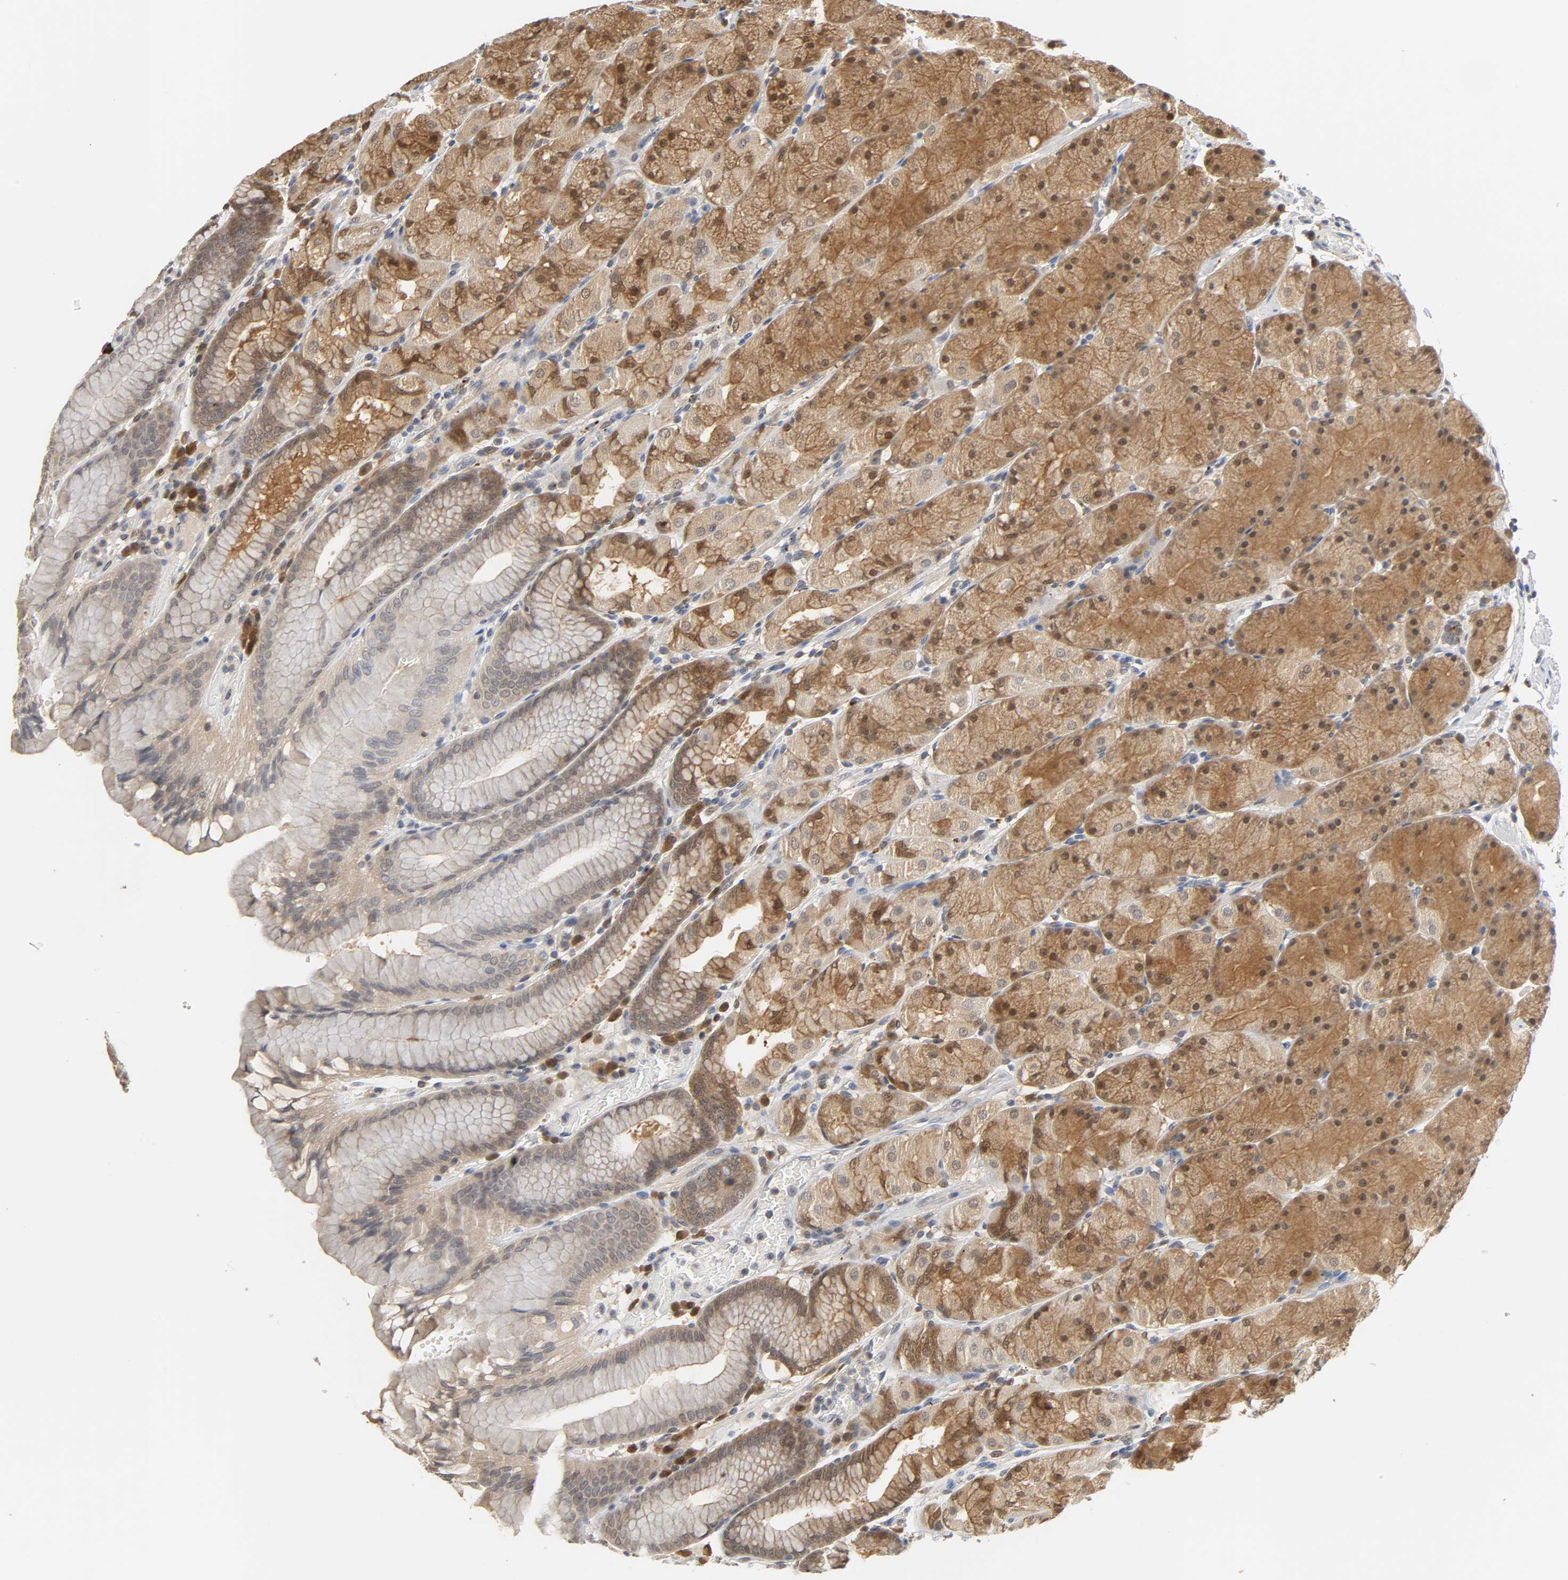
{"staining": {"intensity": "moderate", "quantity": "25%-75%", "location": "cytoplasmic/membranous,nuclear"}, "tissue": "stomach", "cell_type": "Glandular cells", "image_type": "normal", "snomed": [{"axis": "morphology", "description": "Normal tissue, NOS"}, {"axis": "topography", "description": "Stomach, upper"}, {"axis": "topography", "description": "Stomach"}], "caption": "Immunohistochemistry (IHC) of unremarkable stomach shows medium levels of moderate cytoplasmic/membranous,nuclear positivity in about 25%-75% of glandular cells.", "gene": "MIF", "patient": {"sex": "male", "age": 76}}